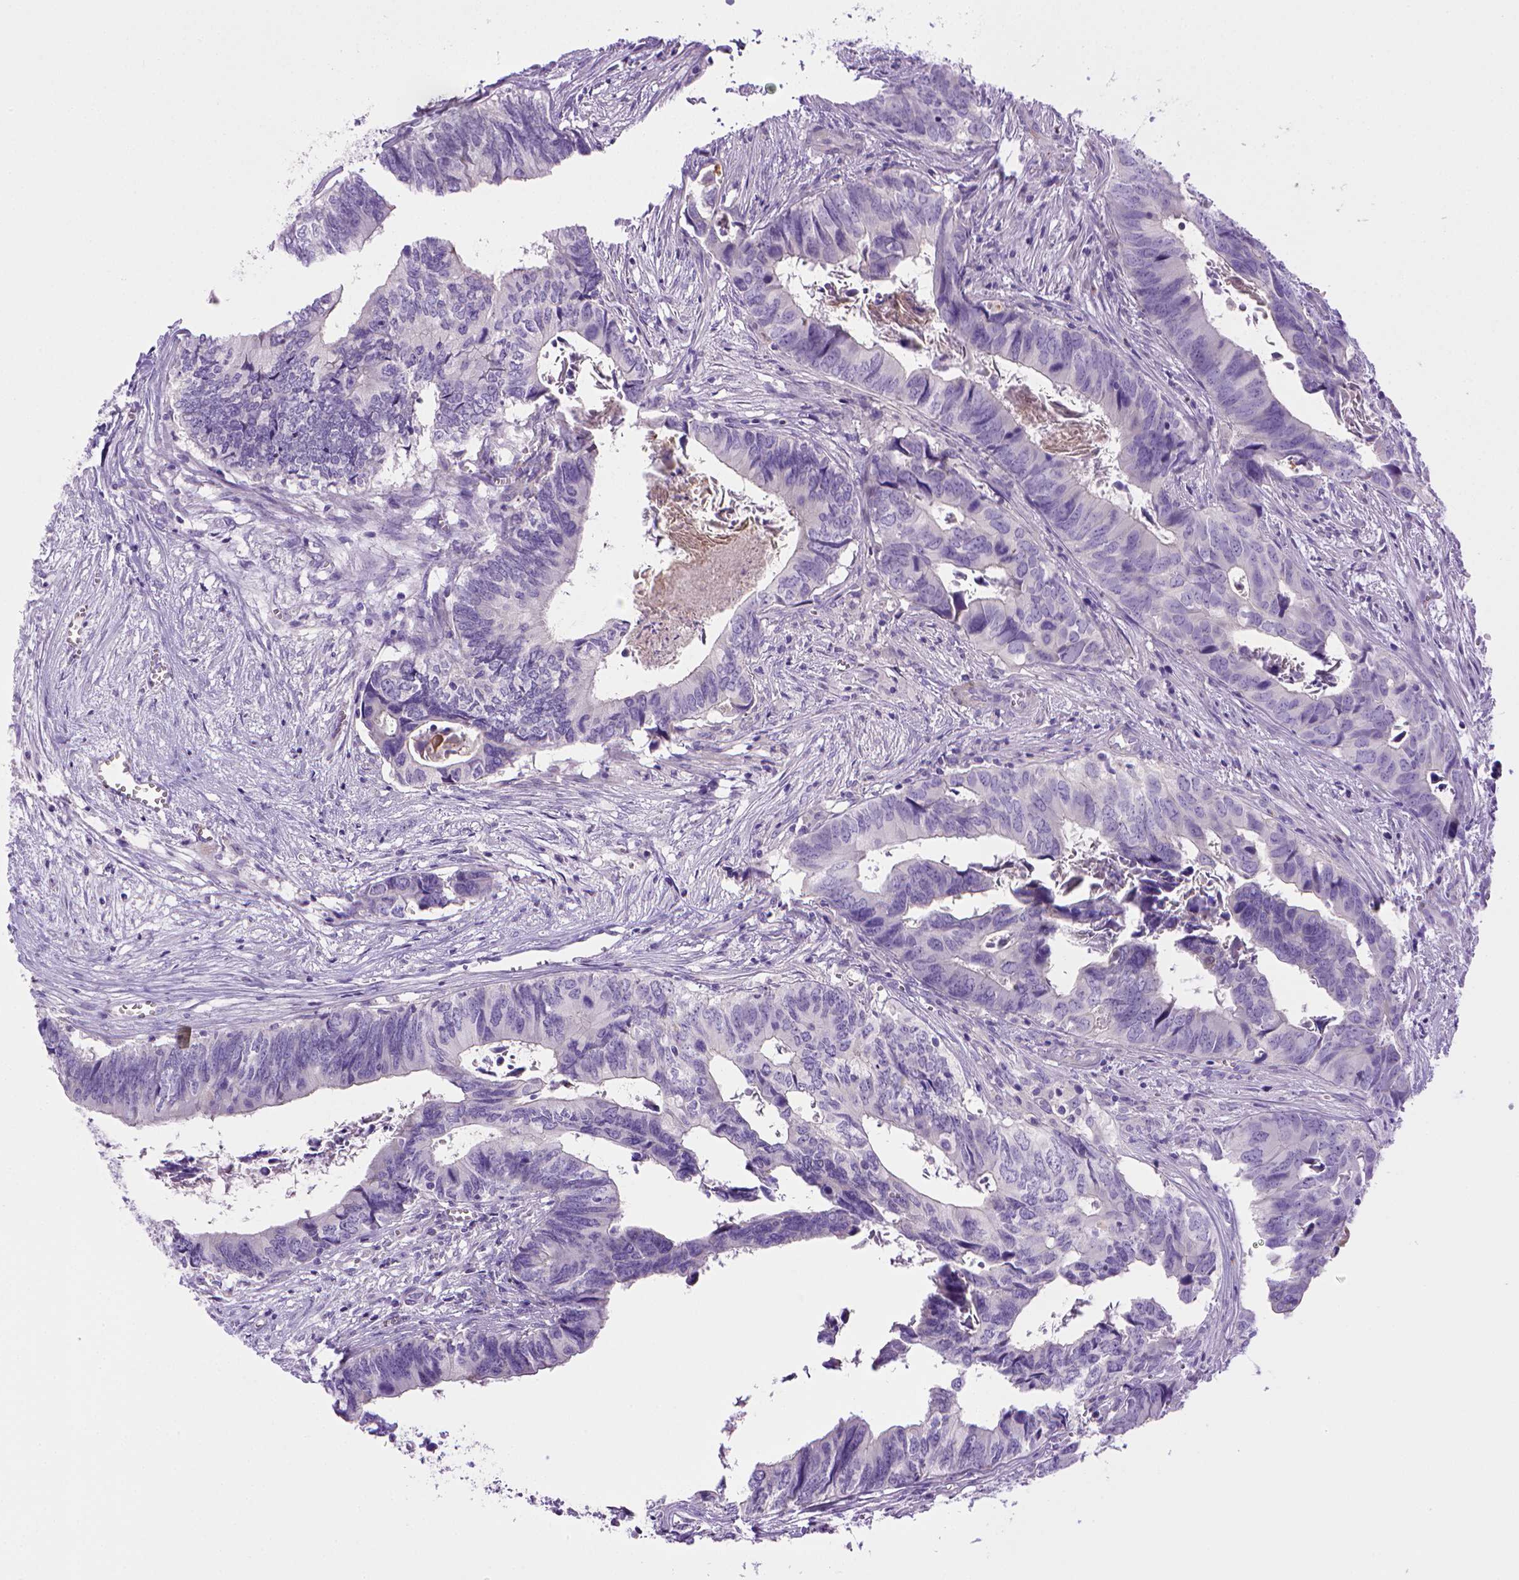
{"staining": {"intensity": "negative", "quantity": "none", "location": "none"}, "tissue": "colorectal cancer", "cell_type": "Tumor cells", "image_type": "cancer", "snomed": [{"axis": "morphology", "description": "Adenocarcinoma, NOS"}, {"axis": "topography", "description": "Colon"}], "caption": "The histopathology image demonstrates no significant positivity in tumor cells of colorectal adenocarcinoma.", "gene": "BAAT", "patient": {"sex": "female", "age": 82}}